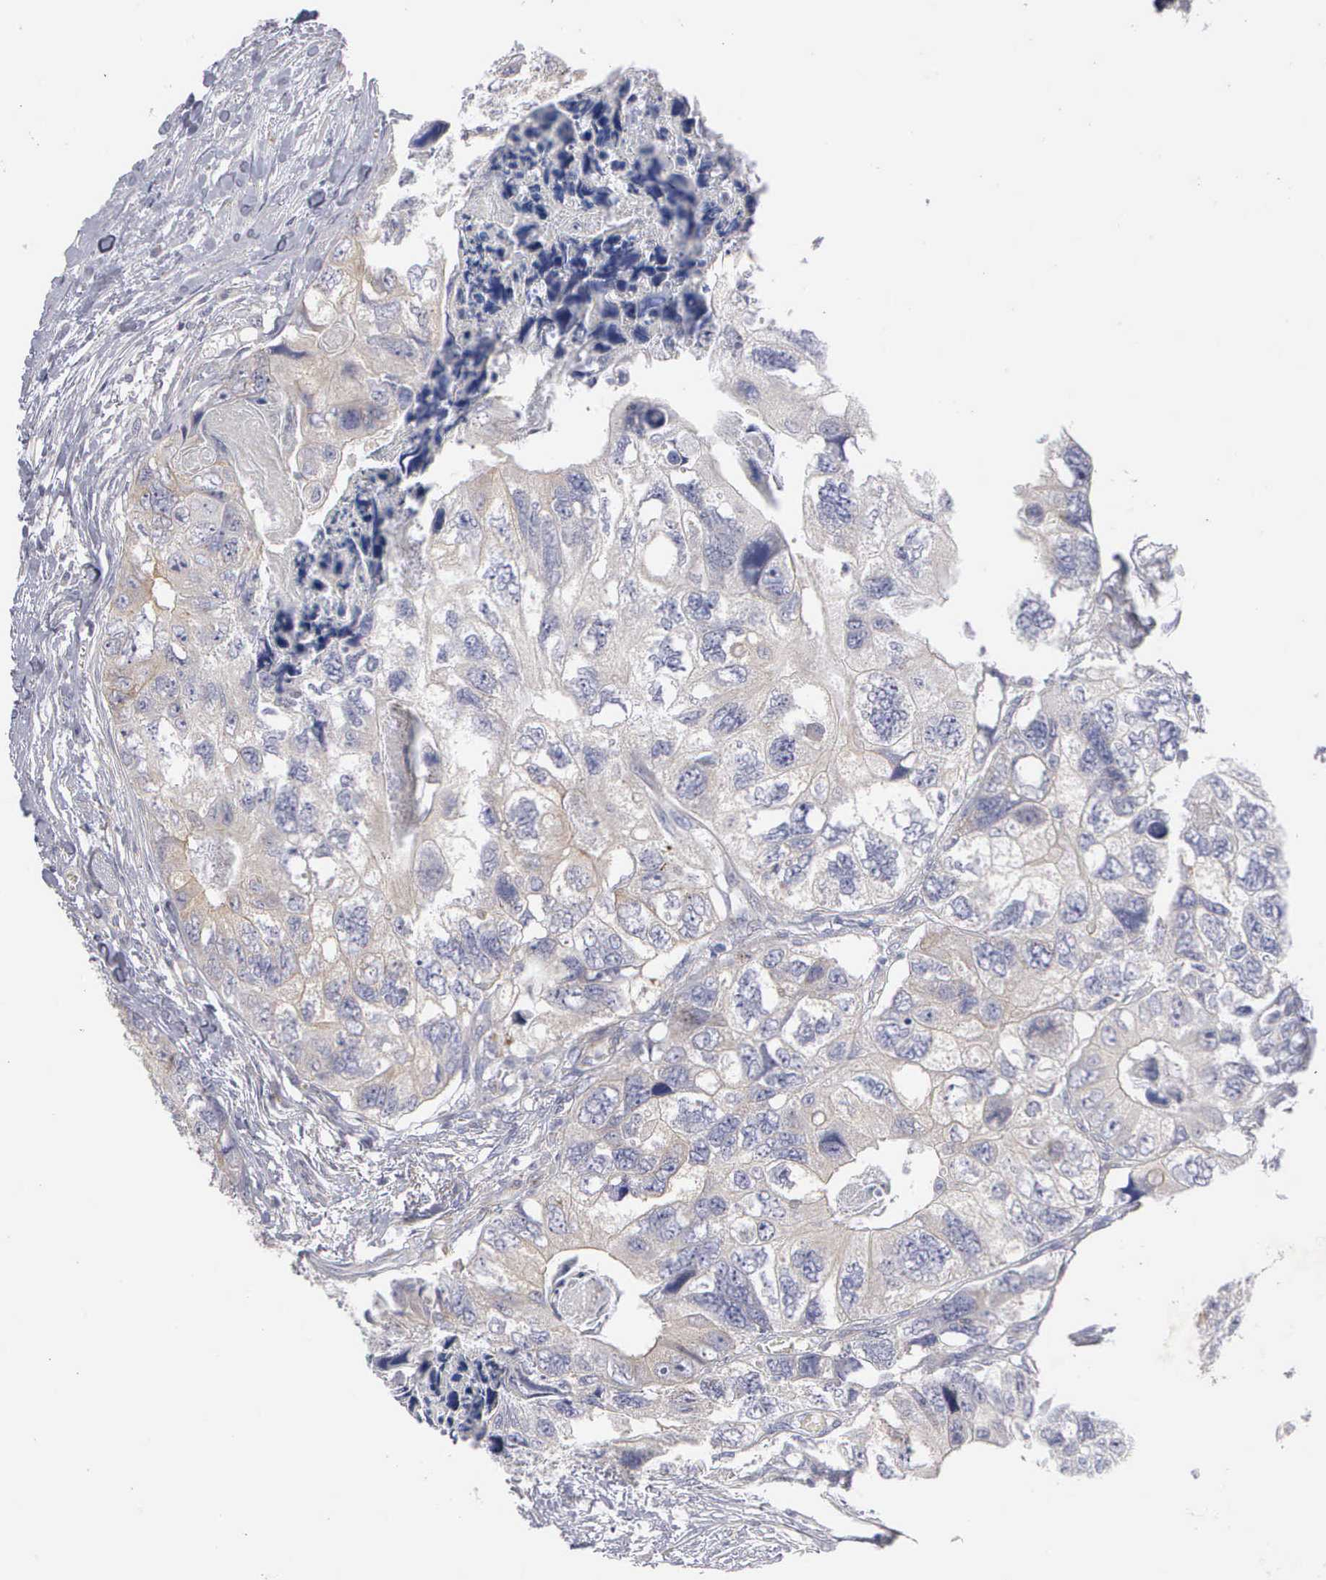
{"staining": {"intensity": "weak", "quantity": "25%-75%", "location": "cytoplasmic/membranous"}, "tissue": "colorectal cancer", "cell_type": "Tumor cells", "image_type": "cancer", "snomed": [{"axis": "morphology", "description": "Adenocarcinoma, NOS"}, {"axis": "topography", "description": "Rectum"}], "caption": "Immunohistochemical staining of colorectal cancer exhibits low levels of weak cytoplasmic/membranous positivity in about 25%-75% of tumor cells. The staining was performed using DAB (3,3'-diaminobenzidine), with brown indicating positive protein expression. Nuclei are stained blue with hematoxylin.", "gene": "CEP170B", "patient": {"sex": "female", "age": 82}}